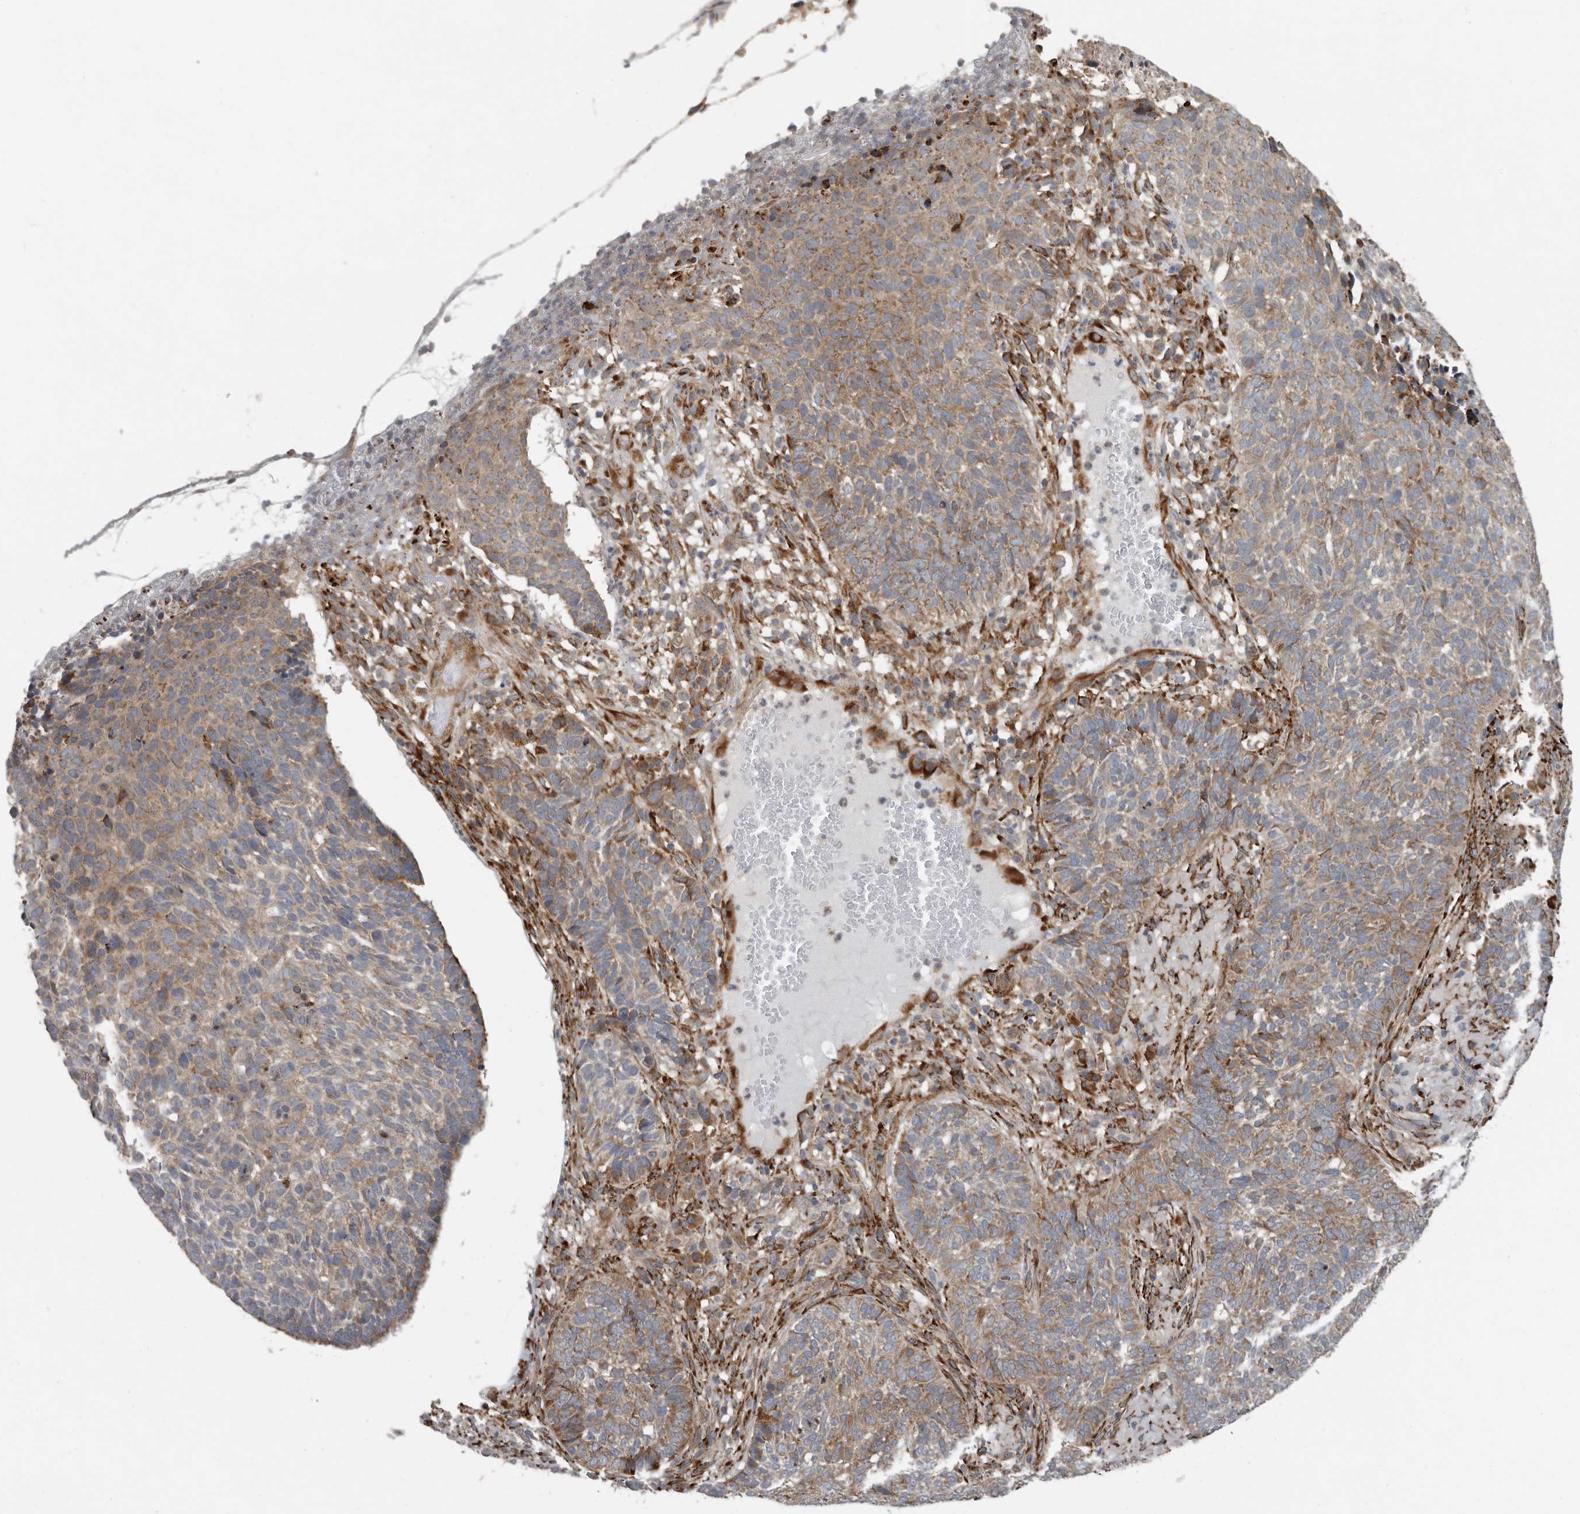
{"staining": {"intensity": "weak", "quantity": ">75%", "location": "cytoplasmic/membranous"}, "tissue": "skin cancer", "cell_type": "Tumor cells", "image_type": "cancer", "snomed": [{"axis": "morphology", "description": "Basal cell carcinoma"}, {"axis": "topography", "description": "Skin"}], "caption": "An image of human basal cell carcinoma (skin) stained for a protein demonstrates weak cytoplasmic/membranous brown staining in tumor cells.", "gene": "CEP350", "patient": {"sex": "male", "age": 85}}